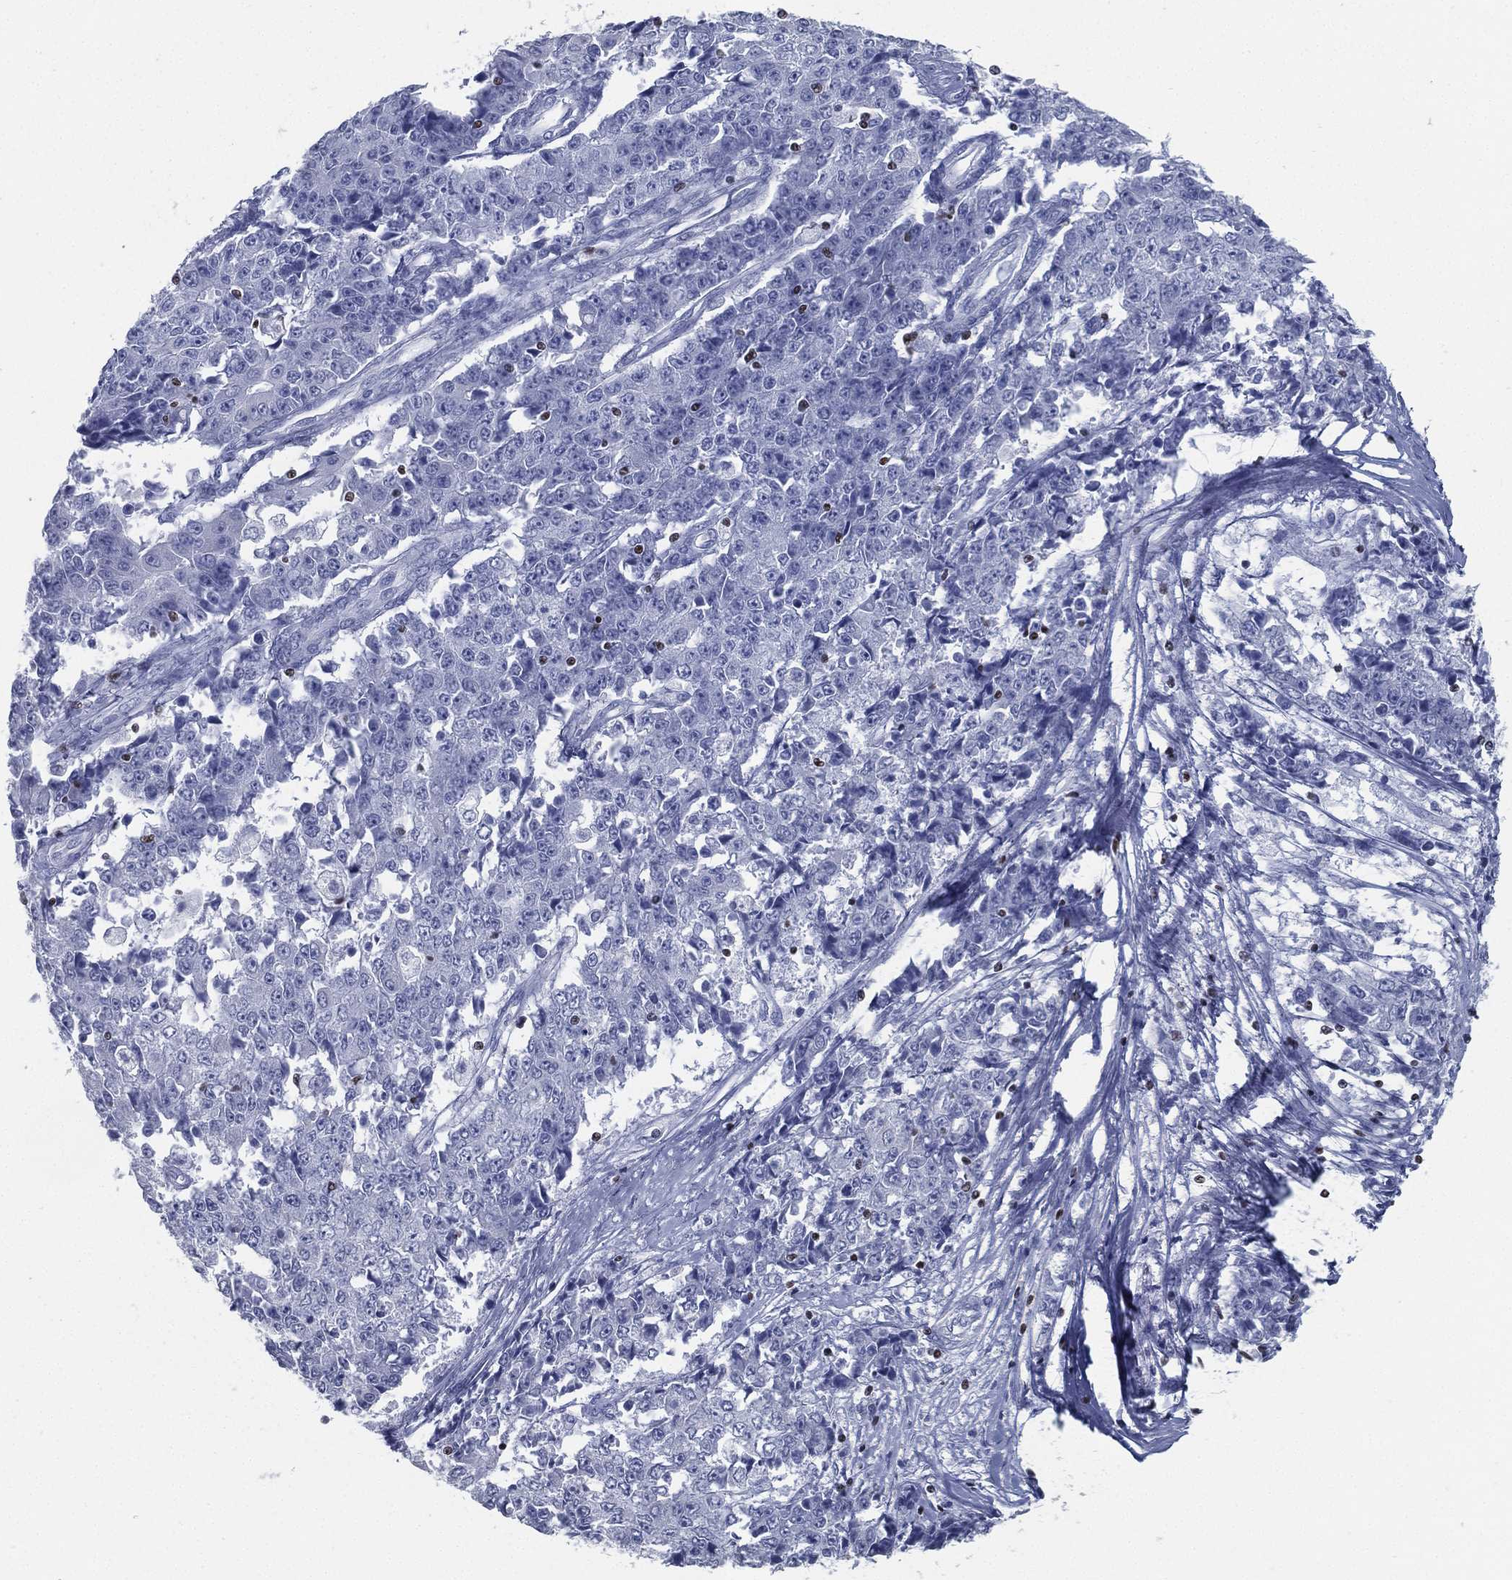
{"staining": {"intensity": "negative", "quantity": "none", "location": "none"}, "tissue": "ovarian cancer", "cell_type": "Tumor cells", "image_type": "cancer", "snomed": [{"axis": "morphology", "description": "Carcinoma, endometroid"}, {"axis": "topography", "description": "Ovary"}], "caption": "Immunohistochemistry (IHC) micrograph of neoplastic tissue: ovarian cancer (endometroid carcinoma) stained with DAB (3,3'-diaminobenzidine) shows no significant protein positivity in tumor cells. Brightfield microscopy of immunohistochemistry stained with DAB (3,3'-diaminobenzidine) (brown) and hematoxylin (blue), captured at high magnification.", "gene": "PYHIN1", "patient": {"sex": "female", "age": 42}}